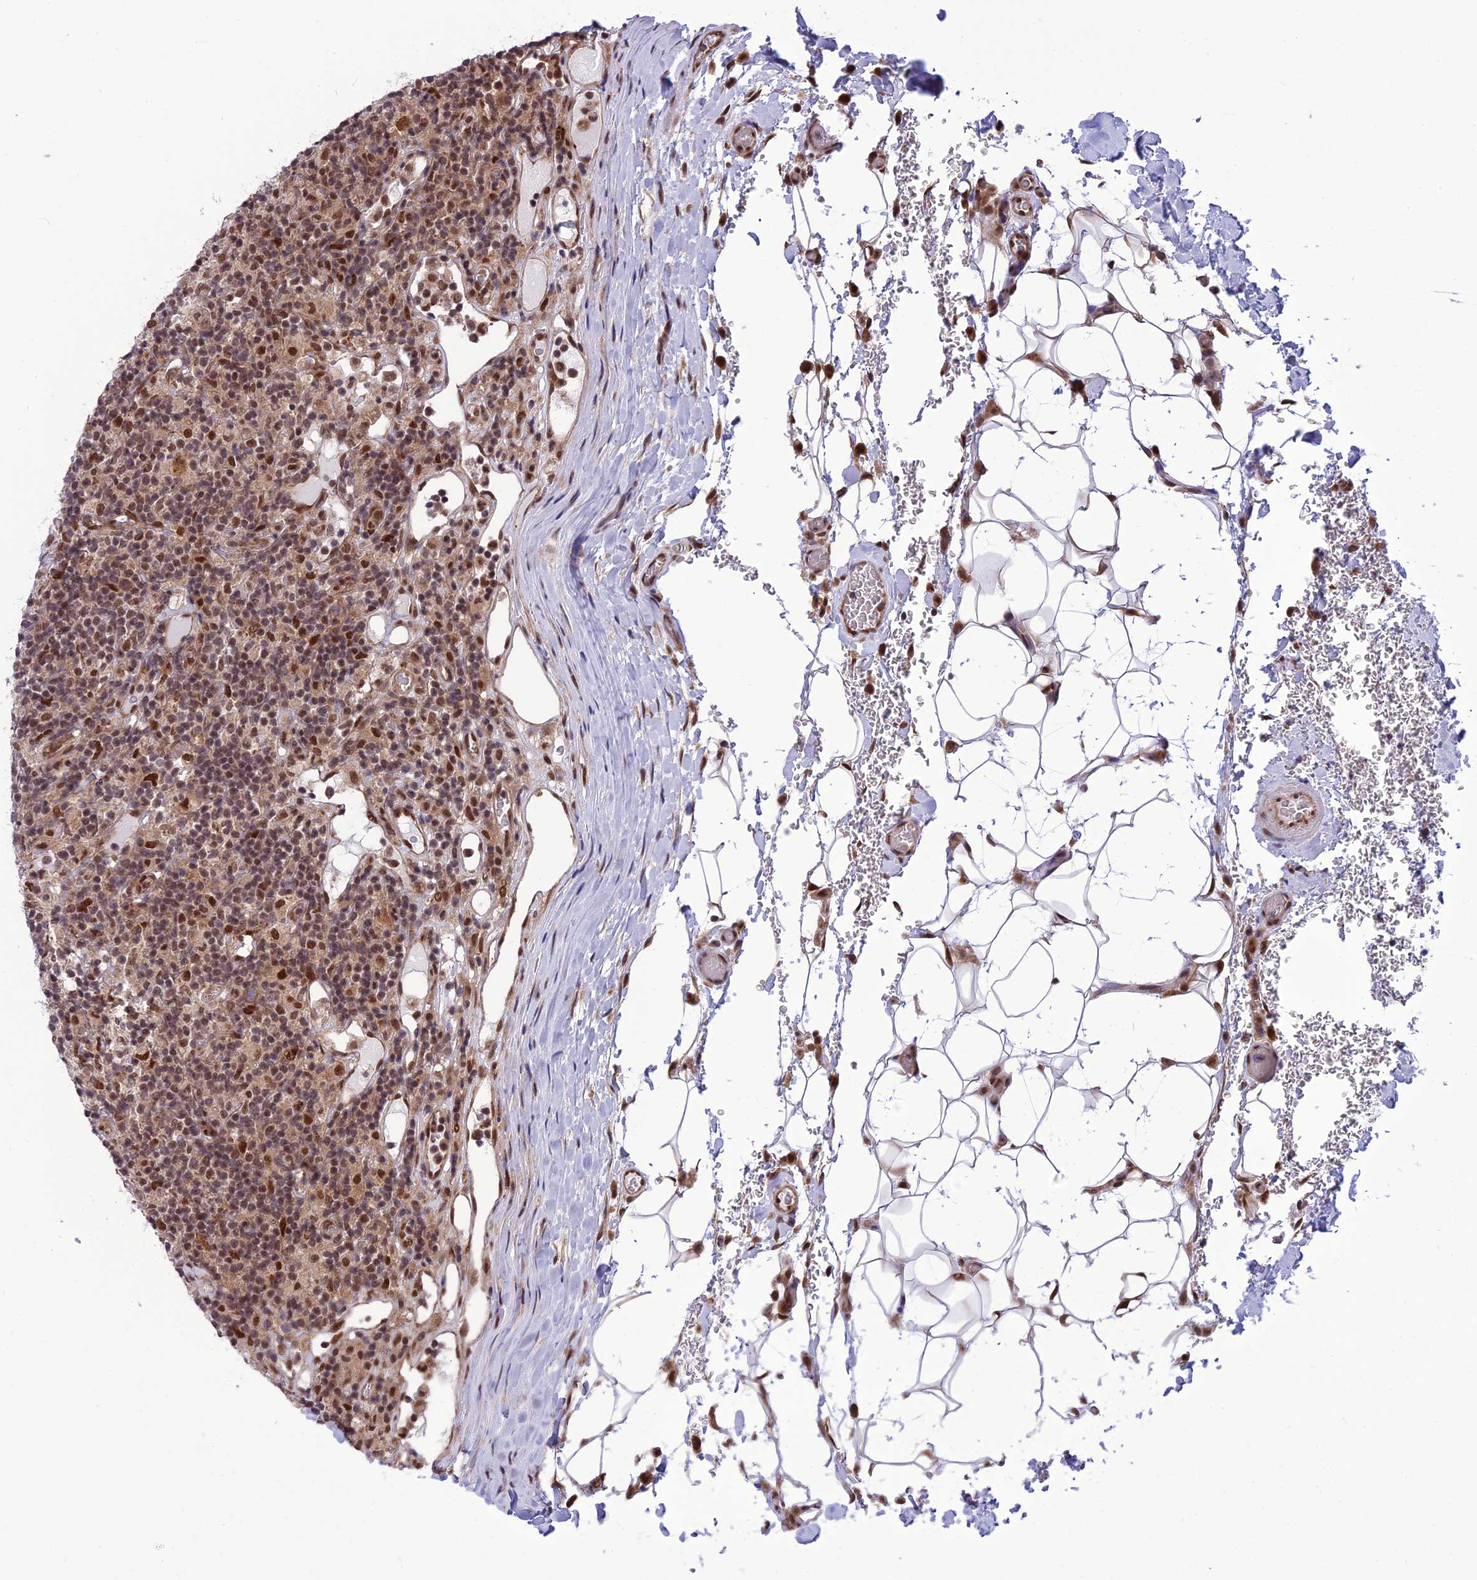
{"staining": {"intensity": "moderate", "quantity": ">75%", "location": "nuclear"}, "tissue": "lymphoma", "cell_type": "Tumor cells", "image_type": "cancer", "snomed": [{"axis": "morphology", "description": "Hodgkin's disease, NOS"}, {"axis": "topography", "description": "Lymph node"}], "caption": "Immunohistochemical staining of human Hodgkin's disease reveals medium levels of moderate nuclear expression in about >75% of tumor cells.", "gene": "RTRAF", "patient": {"sex": "male", "age": 70}}